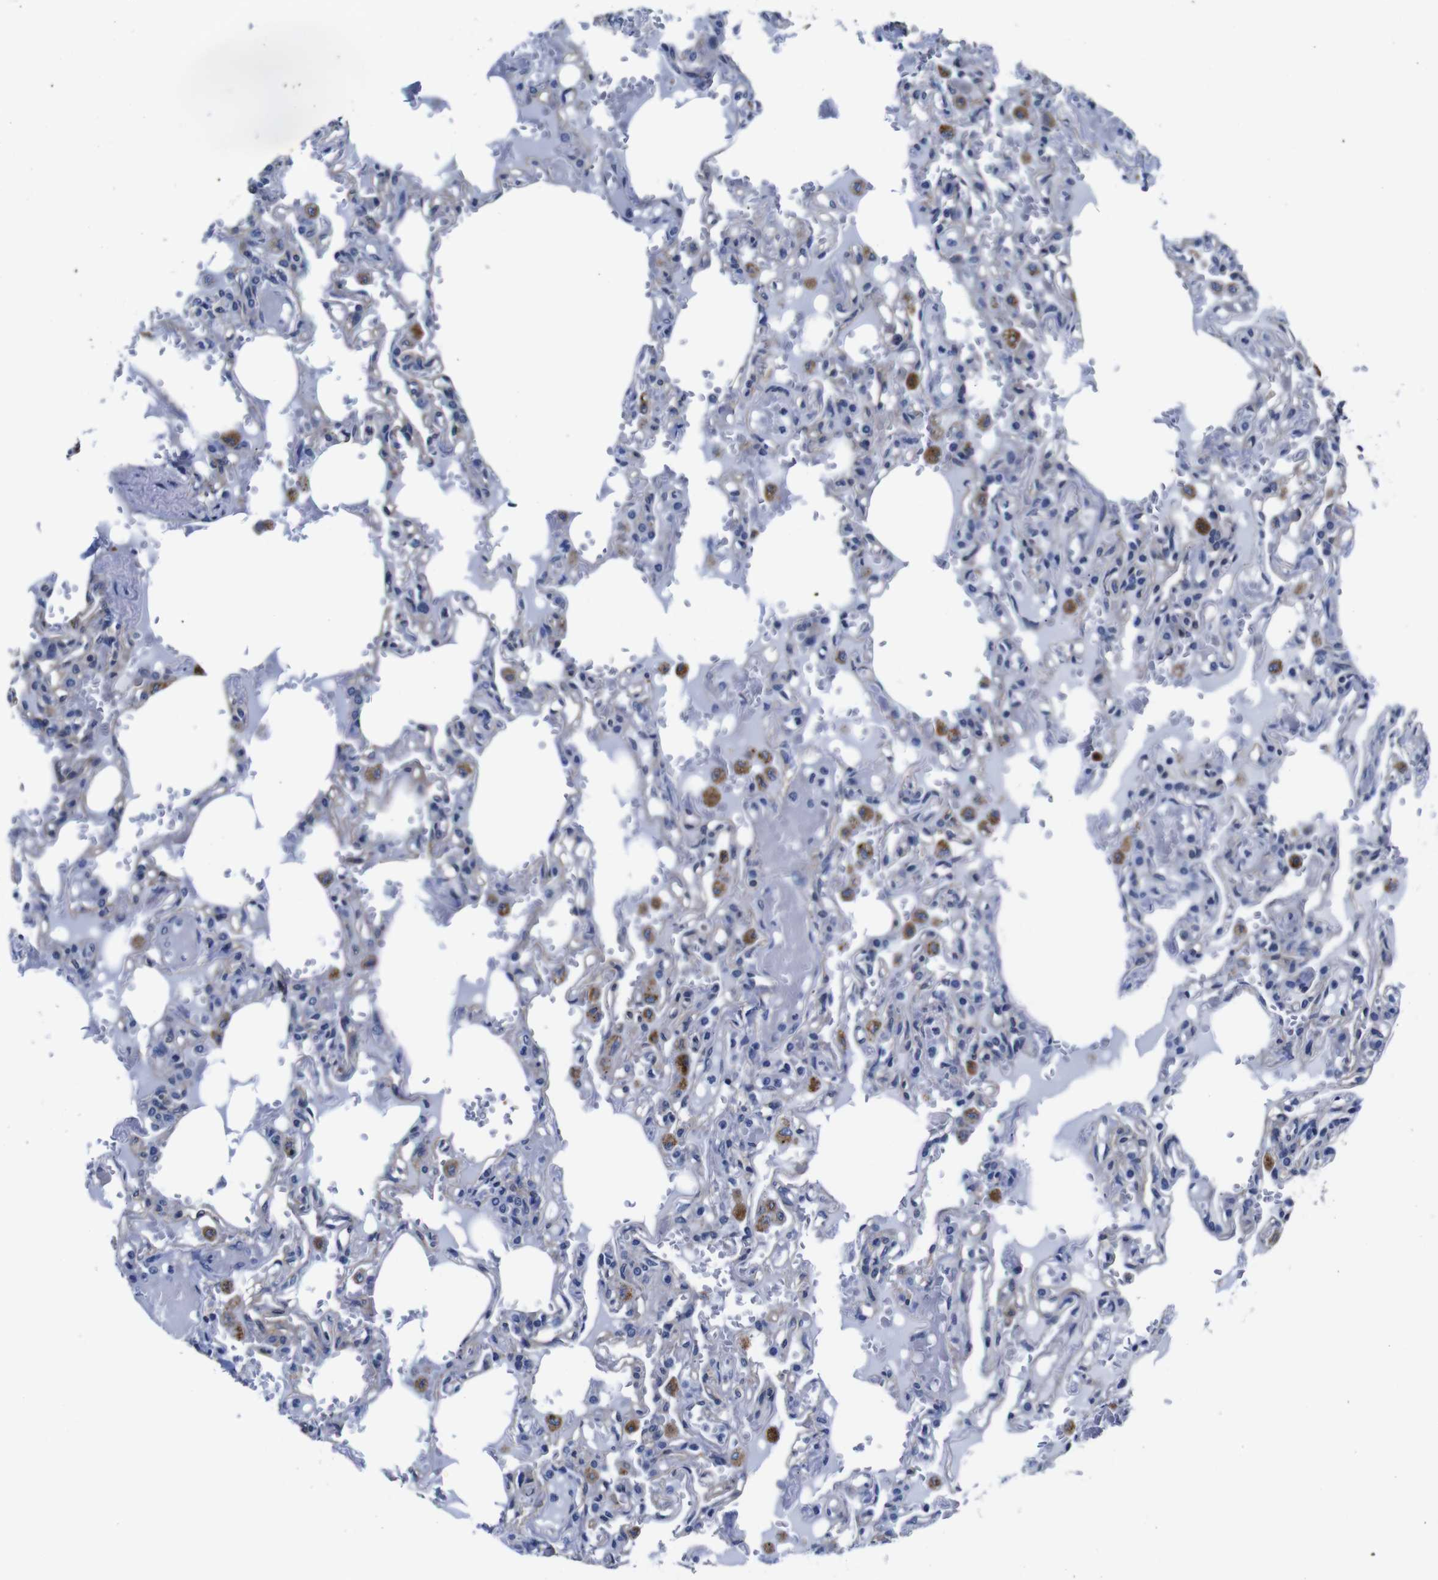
{"staining": {"intensity": "weak", "quantity": "25%-75%", "location": "cytoplasmic/membranous"}, "tissue": "lung", "cell_type": "Alveolar cells", "image_type": "normal", "snomed": [{"axis": "morphology", "description": "Normal tissue, NOS"}, {"axis": "topography", "description": "Lung"}], "caption": "DAB (3,3'-diaminobenzidine) immunohistochemical staining of unremarkable lung reveals weak cytoplasmic/membranous protein positivity in approximately 25%-75% of alveolar cells. (brown staining indicates protein expression, while blue staining denotes nuclei).", "gene": "GIMAP2", "patient": {"sex": "male", "age": 21}}